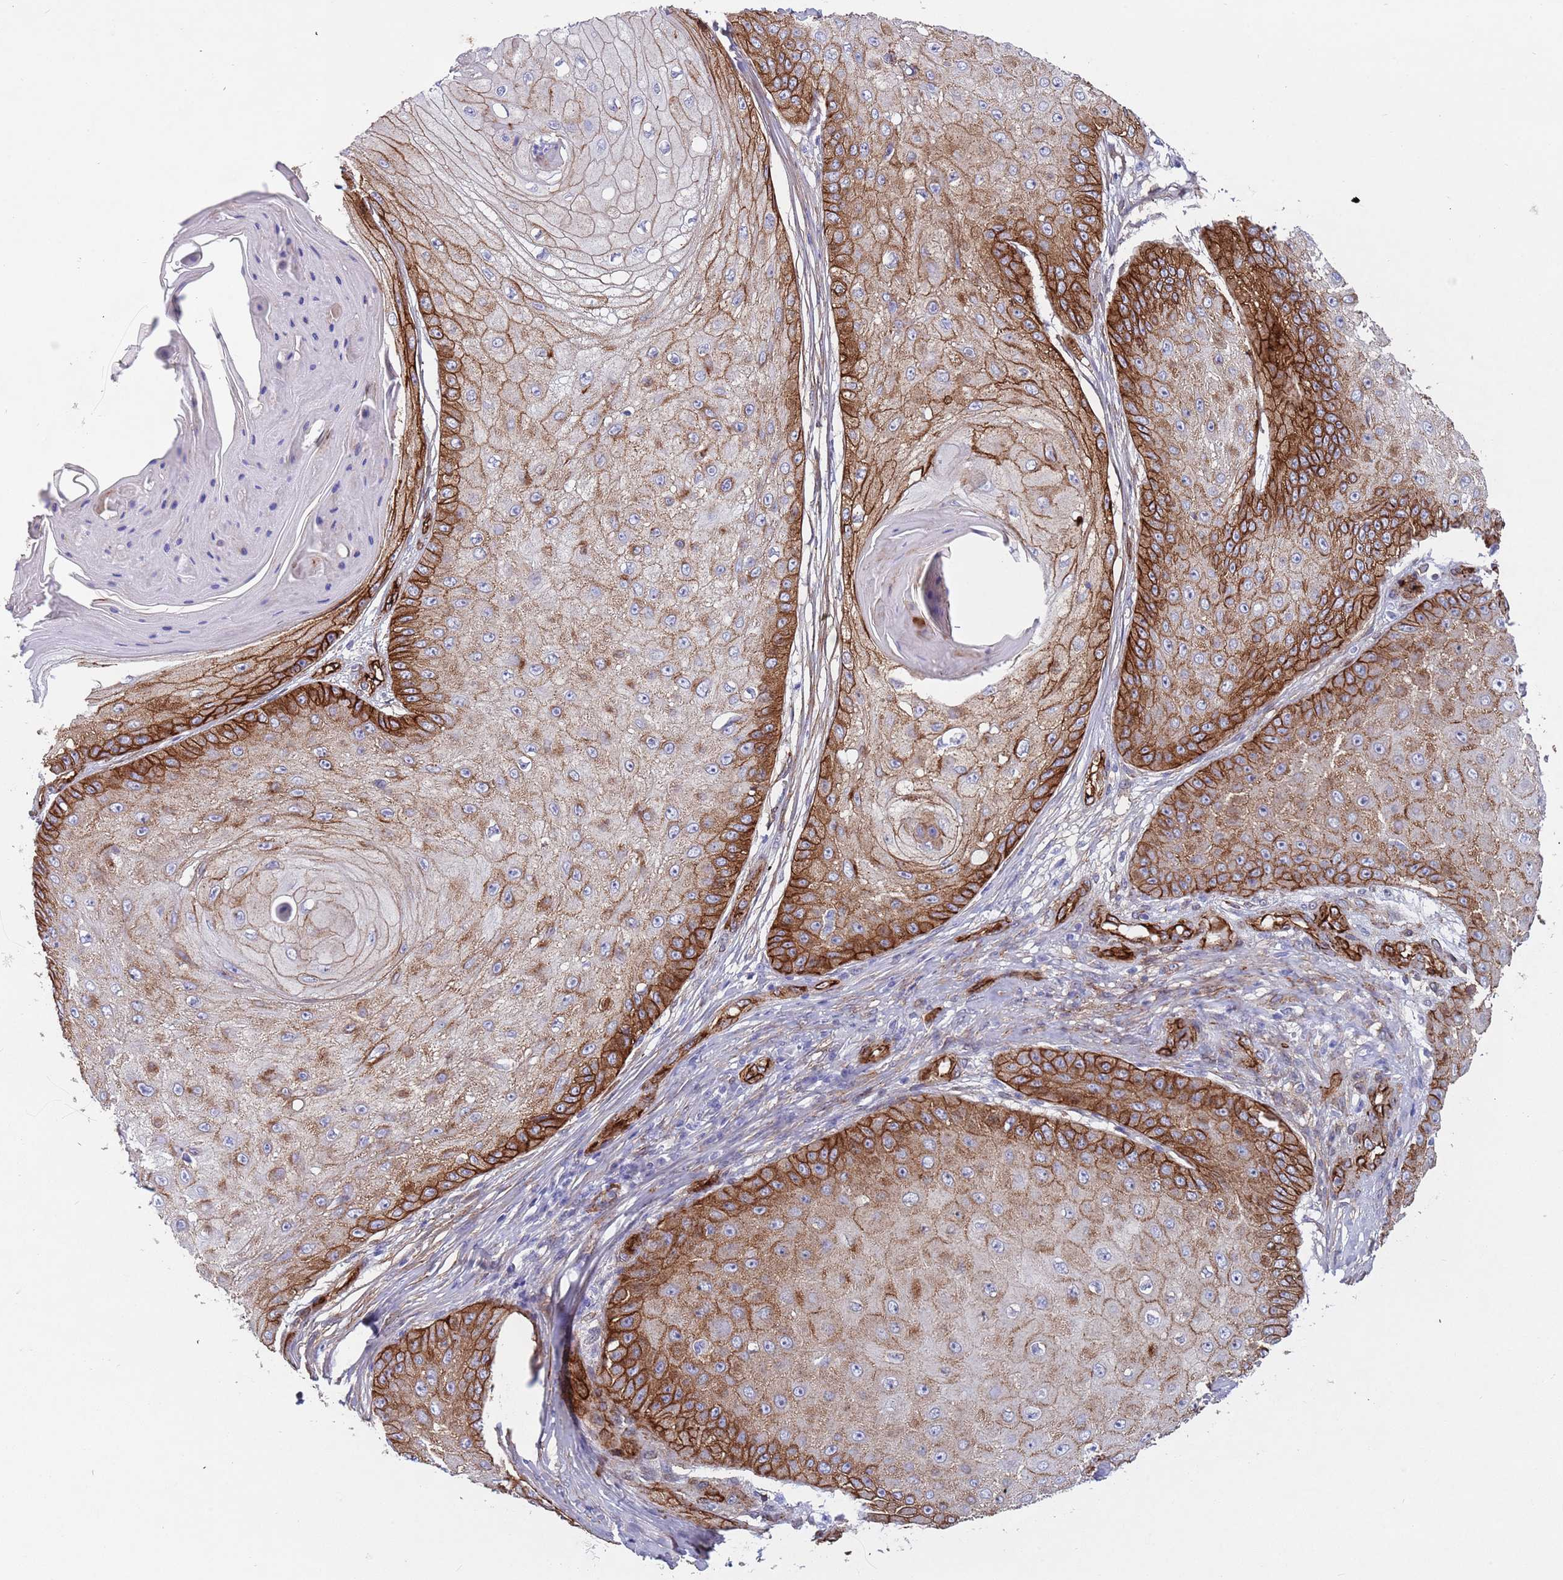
{"staining": {"intensity": "strong", "quantity": "25%-75%", "location": "cytoplasmic/membranous"}, "tissue": "skin cancer", "cell_type": "Tumor cells", "image_type": "cancer", "snomed": [{"axis": "morphology", "description": "Squamous cell carcinoma, NOS"}, {"axis": "topography", "description": "Skin"}], "caption": "This photomicrograph displays immunohistochemistry staining of squamous cell carcinoma (skin), with high strong cytoplasmic/membranous expression in about 25%-75% of tumor cells.", "gene": "CAV2", "patient": {"sex": "male", "age": 70}}